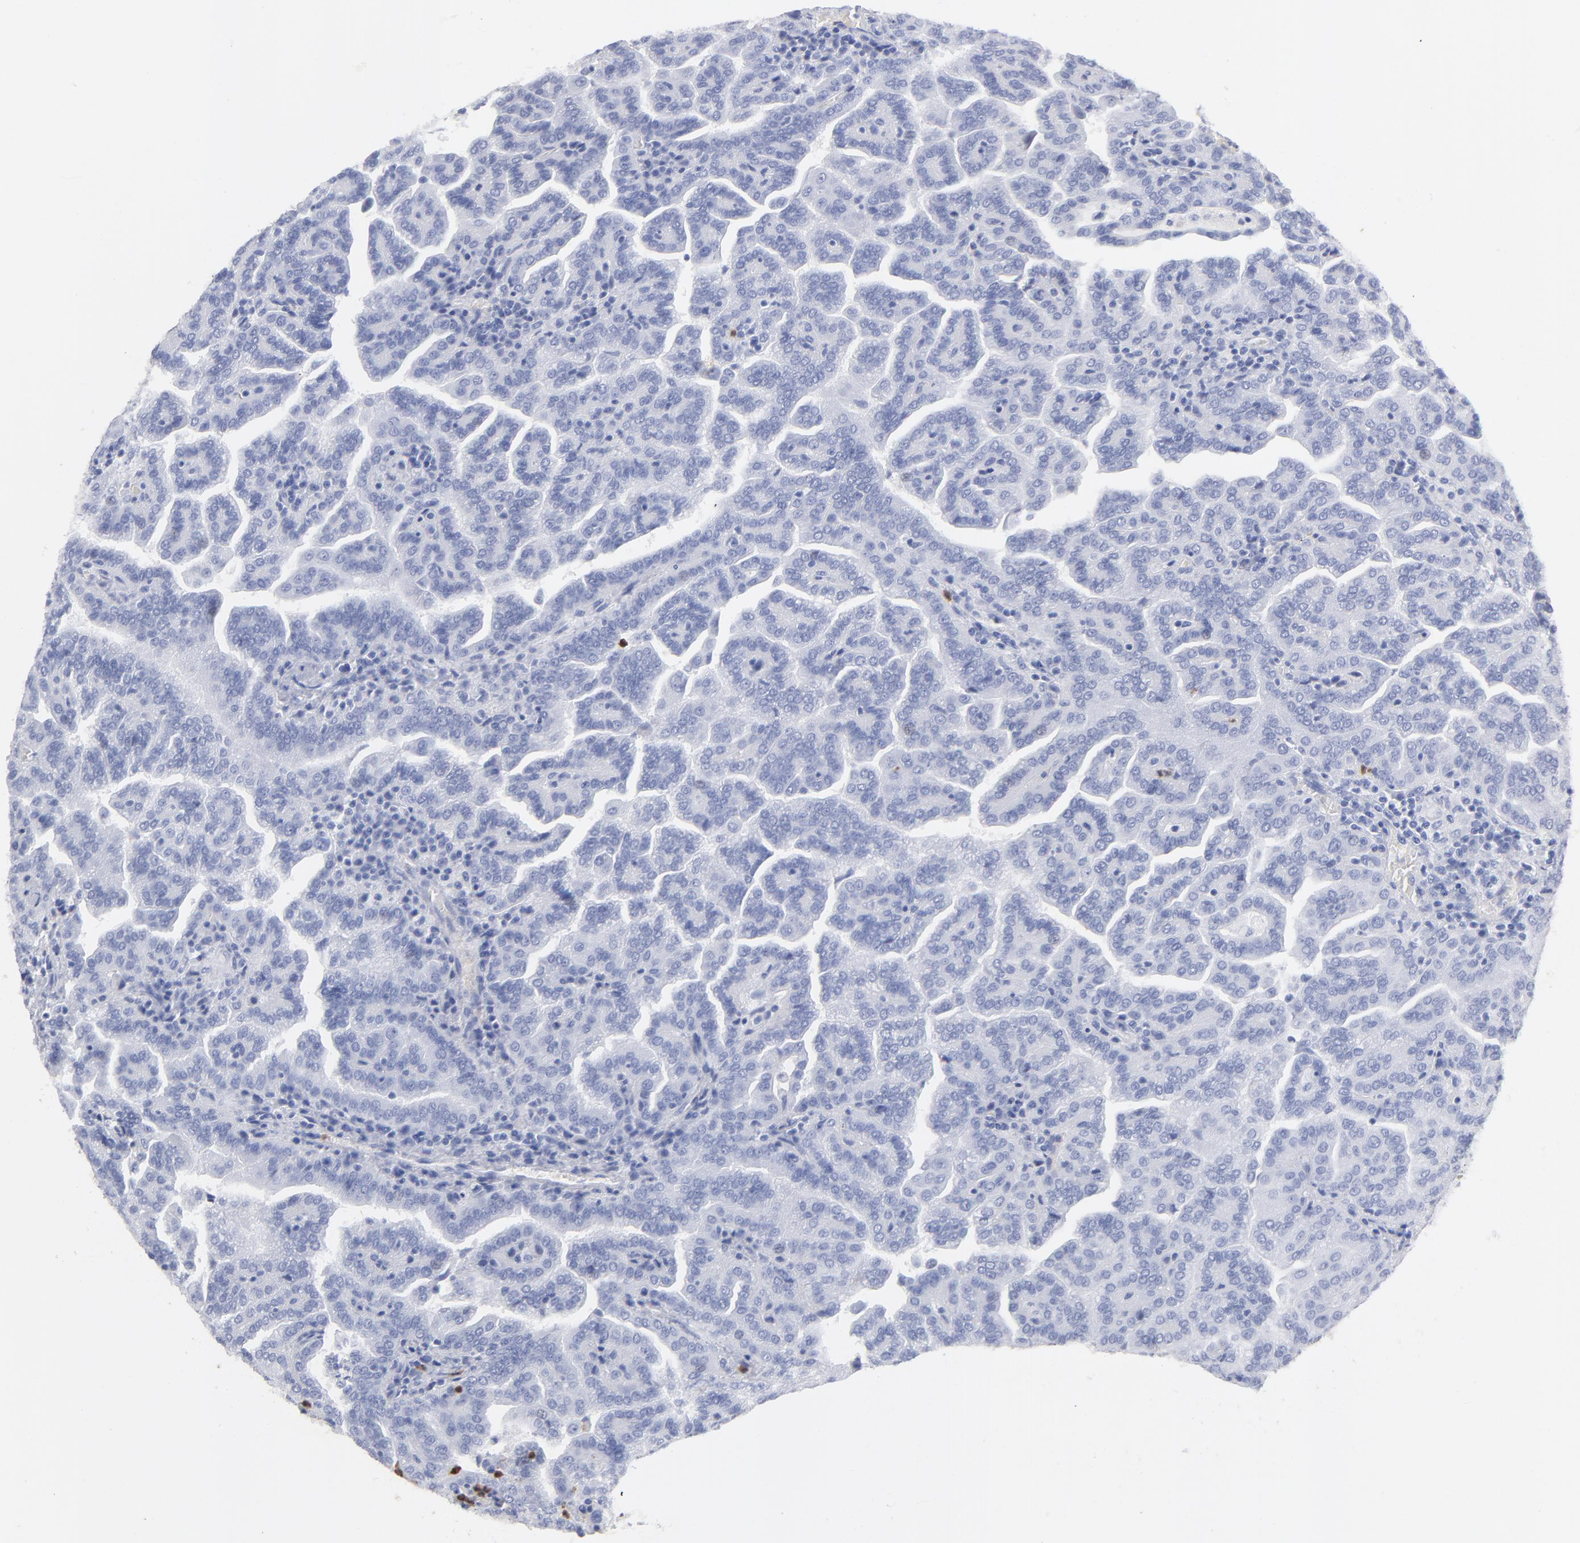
{"staining": {"intensity": "negative", "quantity": "none", "location": "none"}, "tissue": "renal cancer", "cell_type": "Tumor cells", "image_type": "cancer", "snomed": [{"axis": "morphology", "description": "Adenocarcinoma, NOS"}, {"axis": "topography", "description": "Kidney"}], "caption": "DAB immunohistochemical staining of renal cancer (adenocarcinoma) reveals no significant staining in tumor cells. Nuclei are stained in blue.", "gene": "ARG1", "patient": {"sex": "male", "age": 61}}